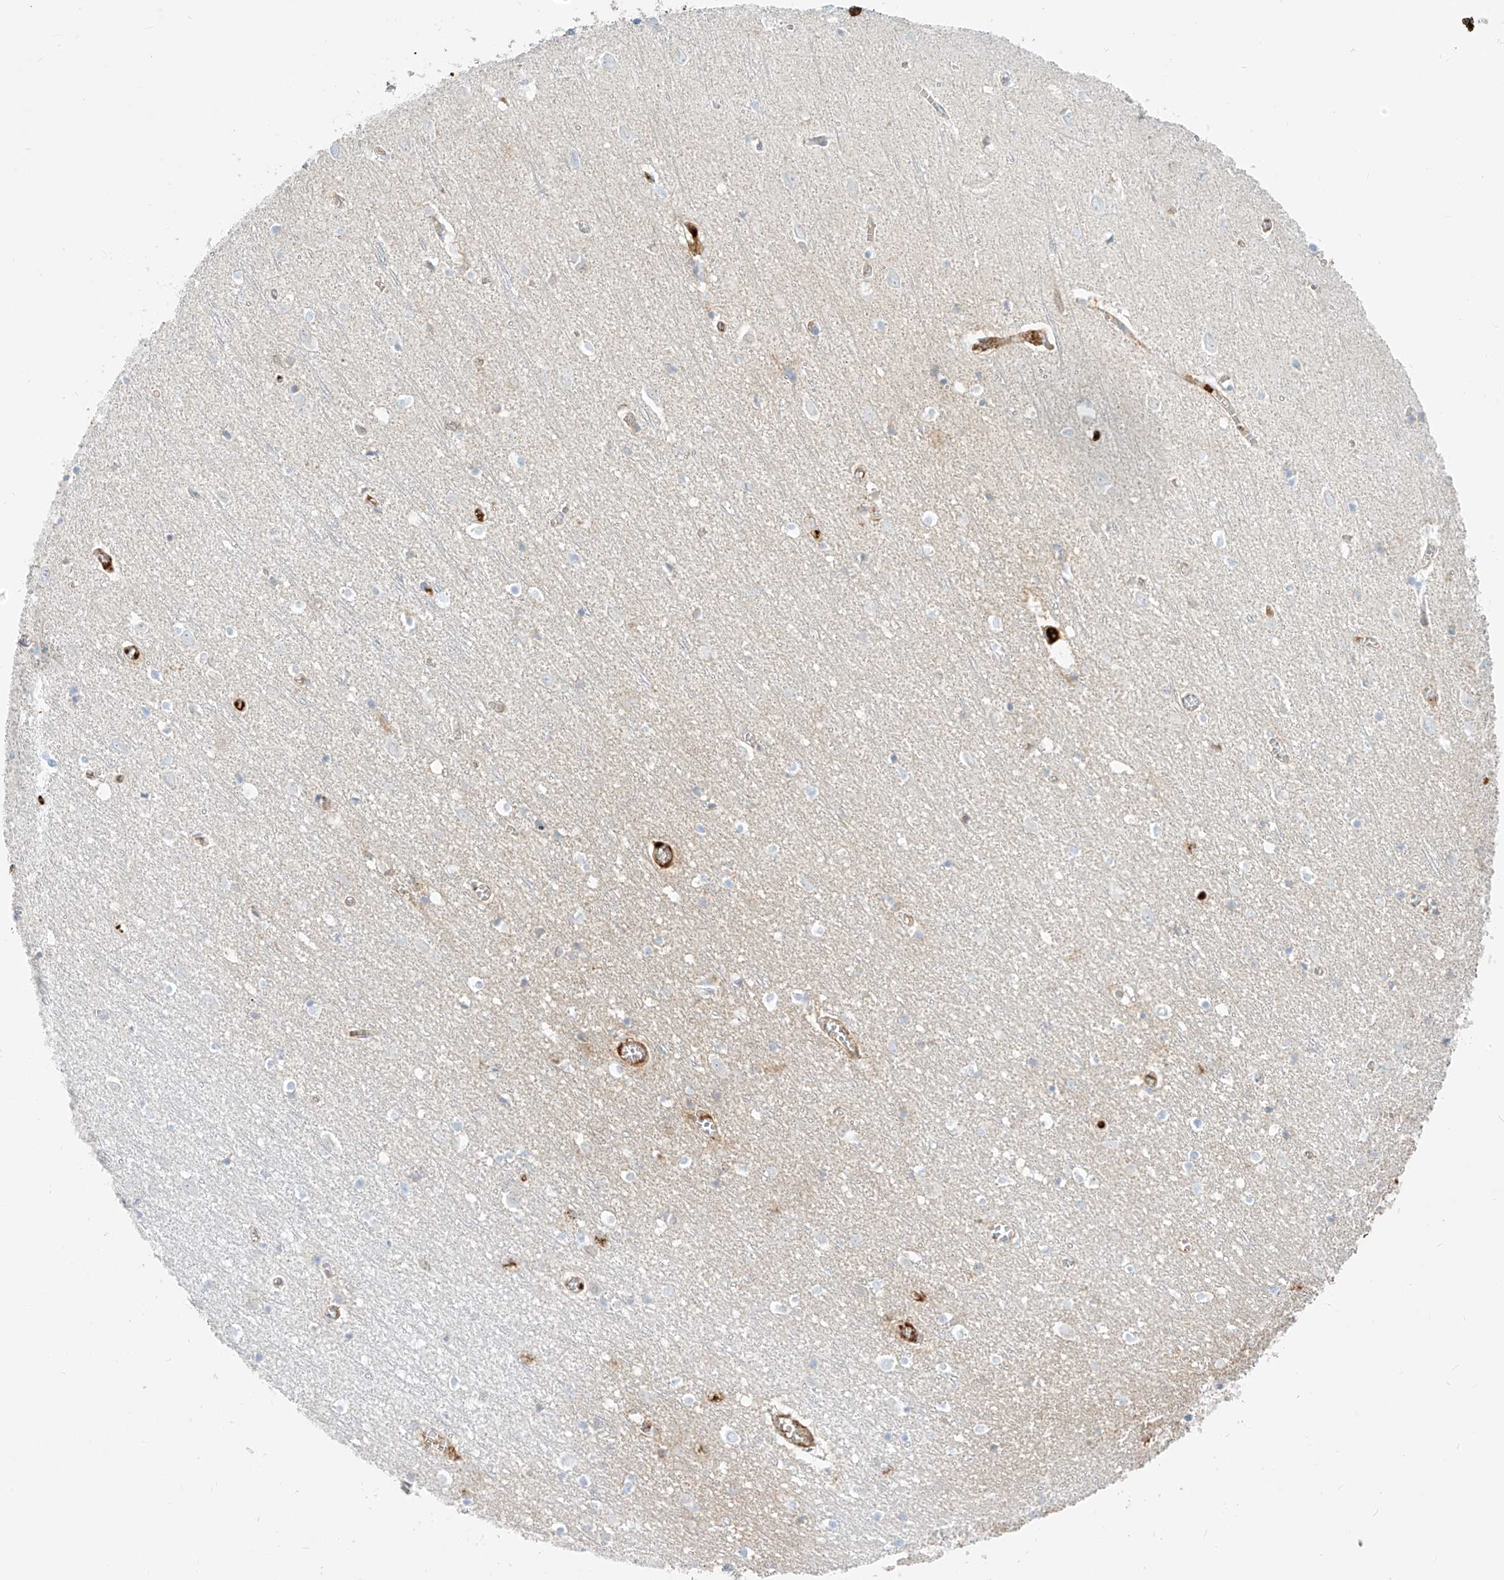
{"staining": {"intensity": "moderate", "quantity": "25%-75%", "location": "cytoplasmic/membranous"}, "tissue": "cerebral cortex", "cell_type": "Endothelial cells", "image_type": "normal", "snomed": [{"axis": "morphology", "description": "Normal tissue, NOS"}, {"axis": "topography", "description": "Cerebral cortex"}], "caption": "High-magnification brightfield microscopy of benign cerebral cortex stained with DAB (3,3'-diaminobenzidine) (brown) and counterstained with hematoxylin (blue). endothelial cells exhibit moderate cytoplasmic/membranous expression is appreciated in approximately25%-75% of cells.", "gene": "OCSTAMP", "patient": {"sex": "female", "age": 64}}